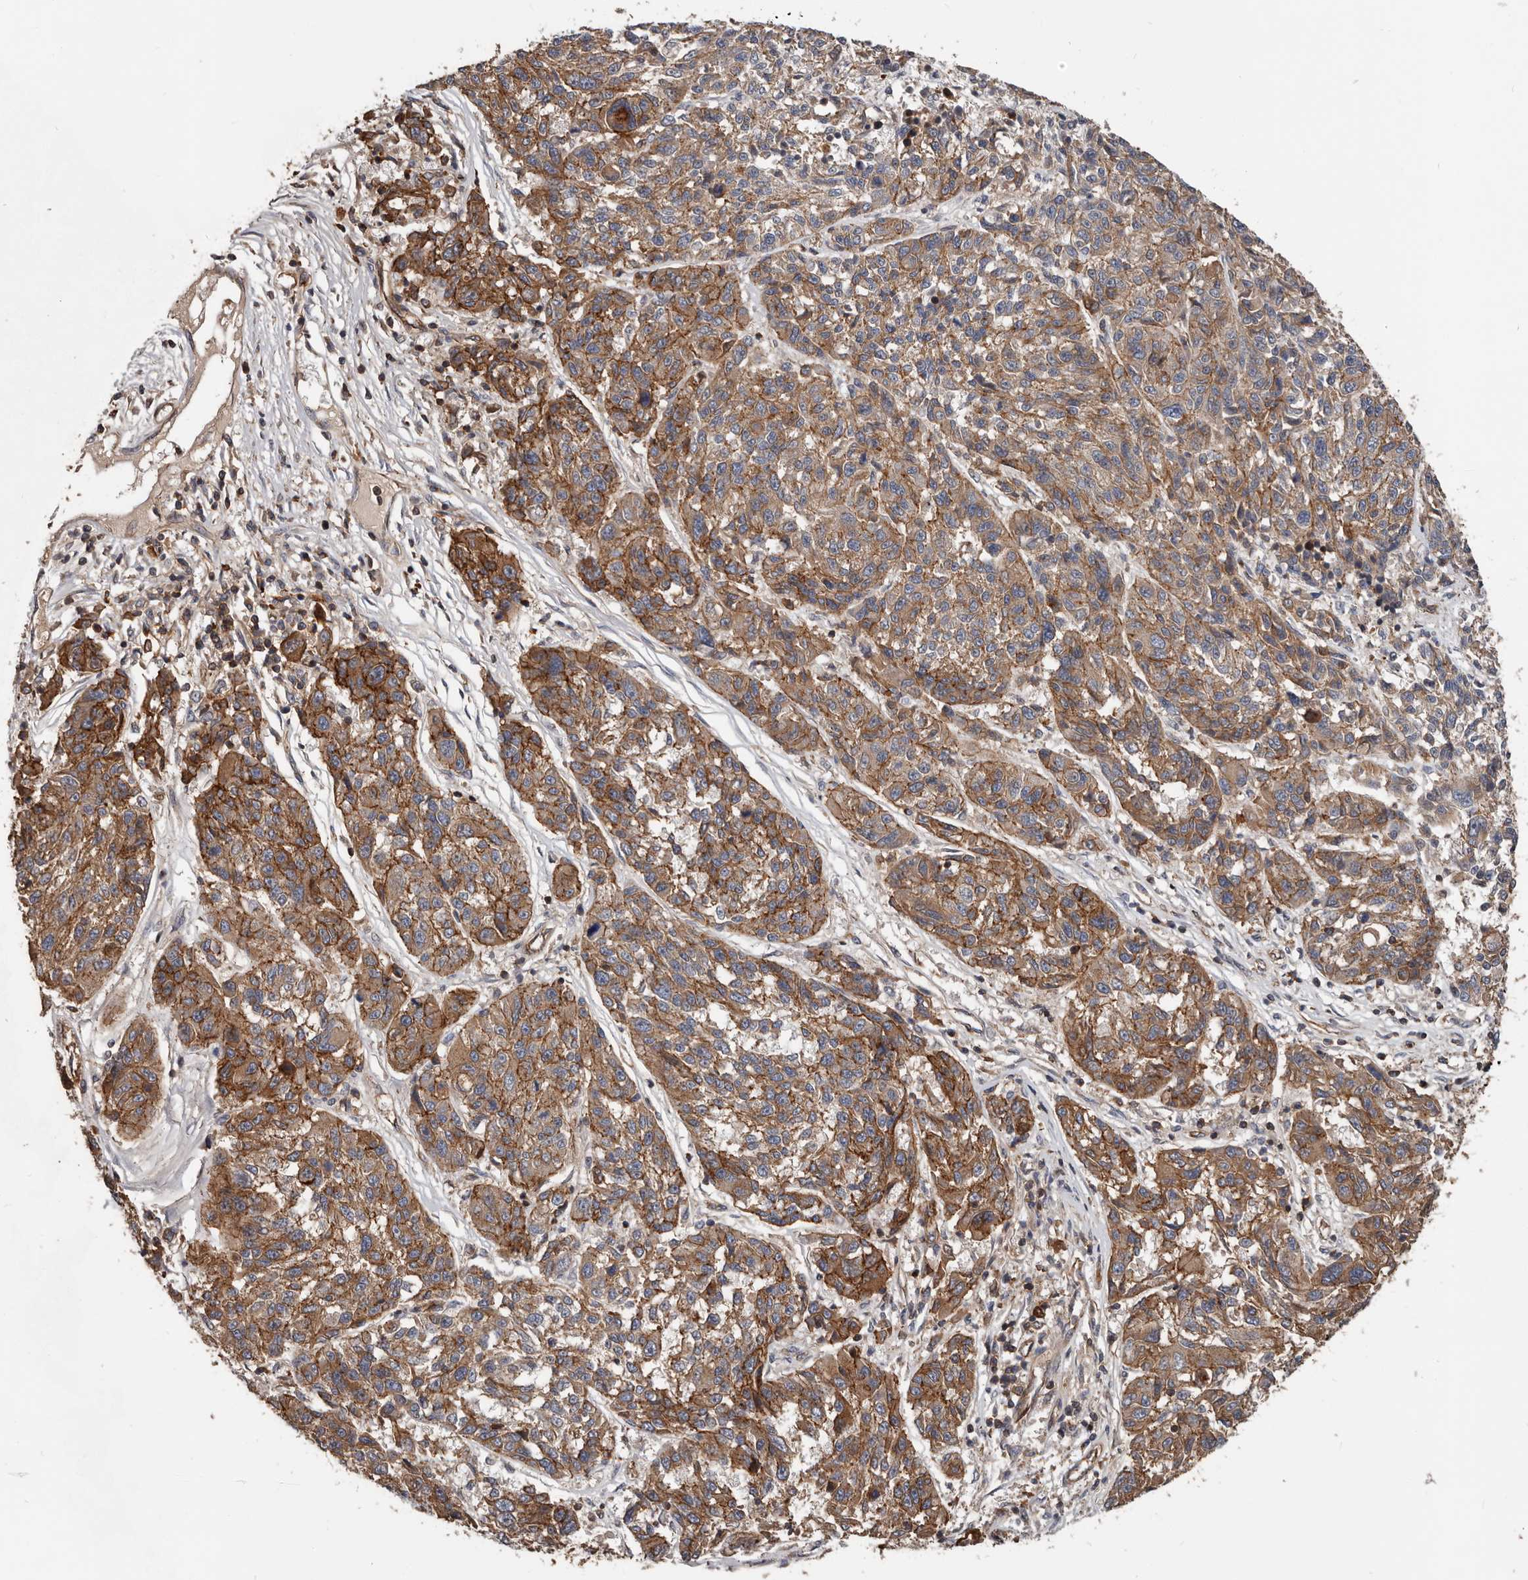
{"staining": {"intensity": "moderate", "quantity": ">75%", "location": "cytoplasmic/membranous"}, "tissue": "melanoma", "cell_type": "Tumor cells", "image_type": "cancer", "snomed": [{"axis": "morphology", "description": "Malignant melanoma, NOS"}, {"axis": "topography", "description": "Skin"}], "caption": "Immunohistochemistry (IHC) photomicrograph of neoplastic tissue: human malignant melanoma stained using immunohistochemistry (IHC) exhibits medium levels of moderate protein expression localized specifically in the cytoplasmic/membranous of tumor cells, appearing as a cytoplasmic/membranous brown color.", "gene": "PNRC2", "patient": {"sex": "male", "age": 53}}